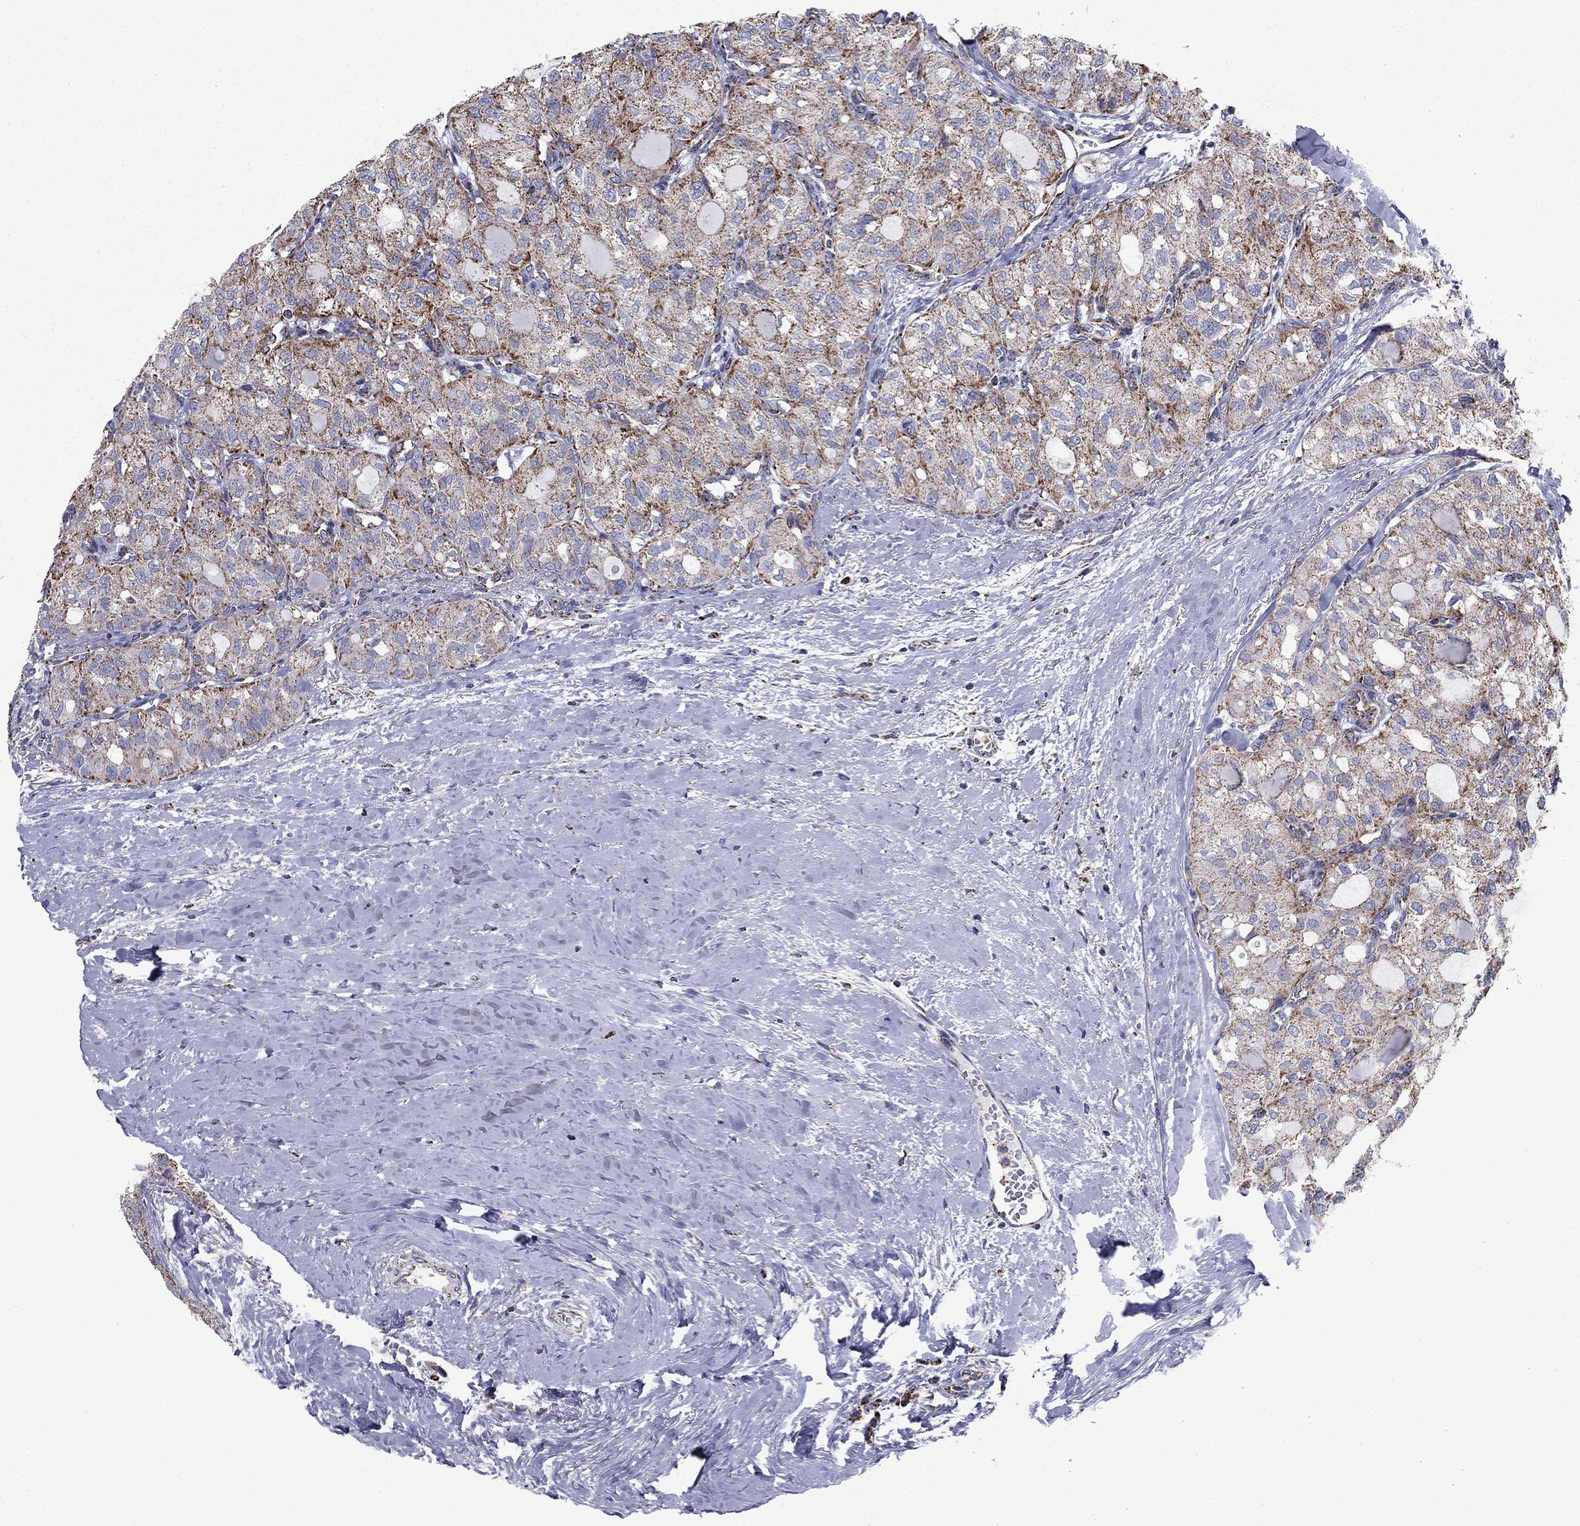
{"staining": {"intensity": "moderate", "quantity": "25%-75%", "location": "cytoplasmic/membranous"}, "tissue": "thyroid cancer", "cell_type": "Tumor cells", "image_type": "cancer", "snomed": [{"axis": "morphology", "description": "Follicular adenoma carcinoma, NOS"}, {"axis": "topography", "description": "Thyroid gland"}], "caption": "An IHC photomicrograph of tumor tissue is shown. Protein staining in brown labels moderate cytoplasmic/membranous positivity in thyroid cancer (follicular adenoma carcinoma) within tumor cells.", "gene": "NDUFV1", "patient": {"sex": "male", "age": 75}}